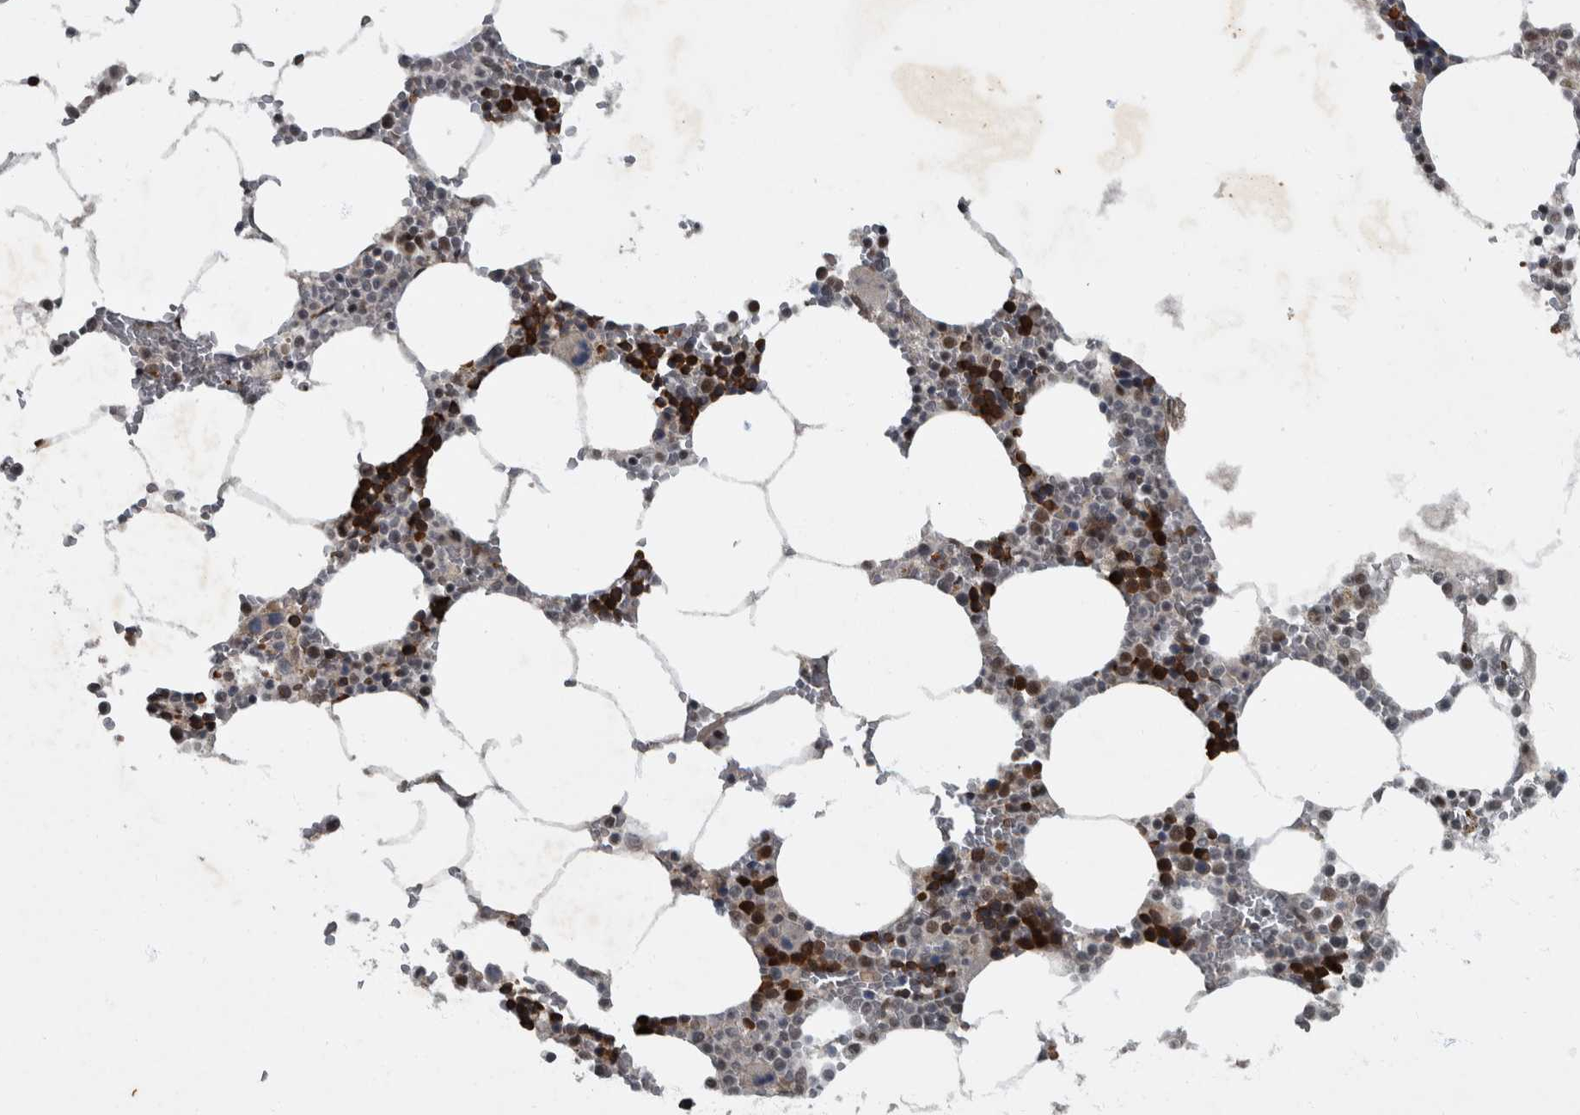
{"staining": {"intensity": "strong", "quantity": "25%-75%", "location": "cytoplasmic/membranous,nuclear"}, "tissue": "bone marrow", "cell_type": "Hematopoietic cells", "image_type": "normal", "snomed": [{"axis": "morphology", "description": "Normal tissue, NOS"}, {"axis": "topography", "description": "Bone marrow"}], "caption": "Protein analysis of benign bone marrow displays strong cytoplasmic/membranous,nuclear positivity in about 25%-75% of hematopoietic cells.", "gene": "WDR33", "patient": {"sex": "male", "age": 70}}